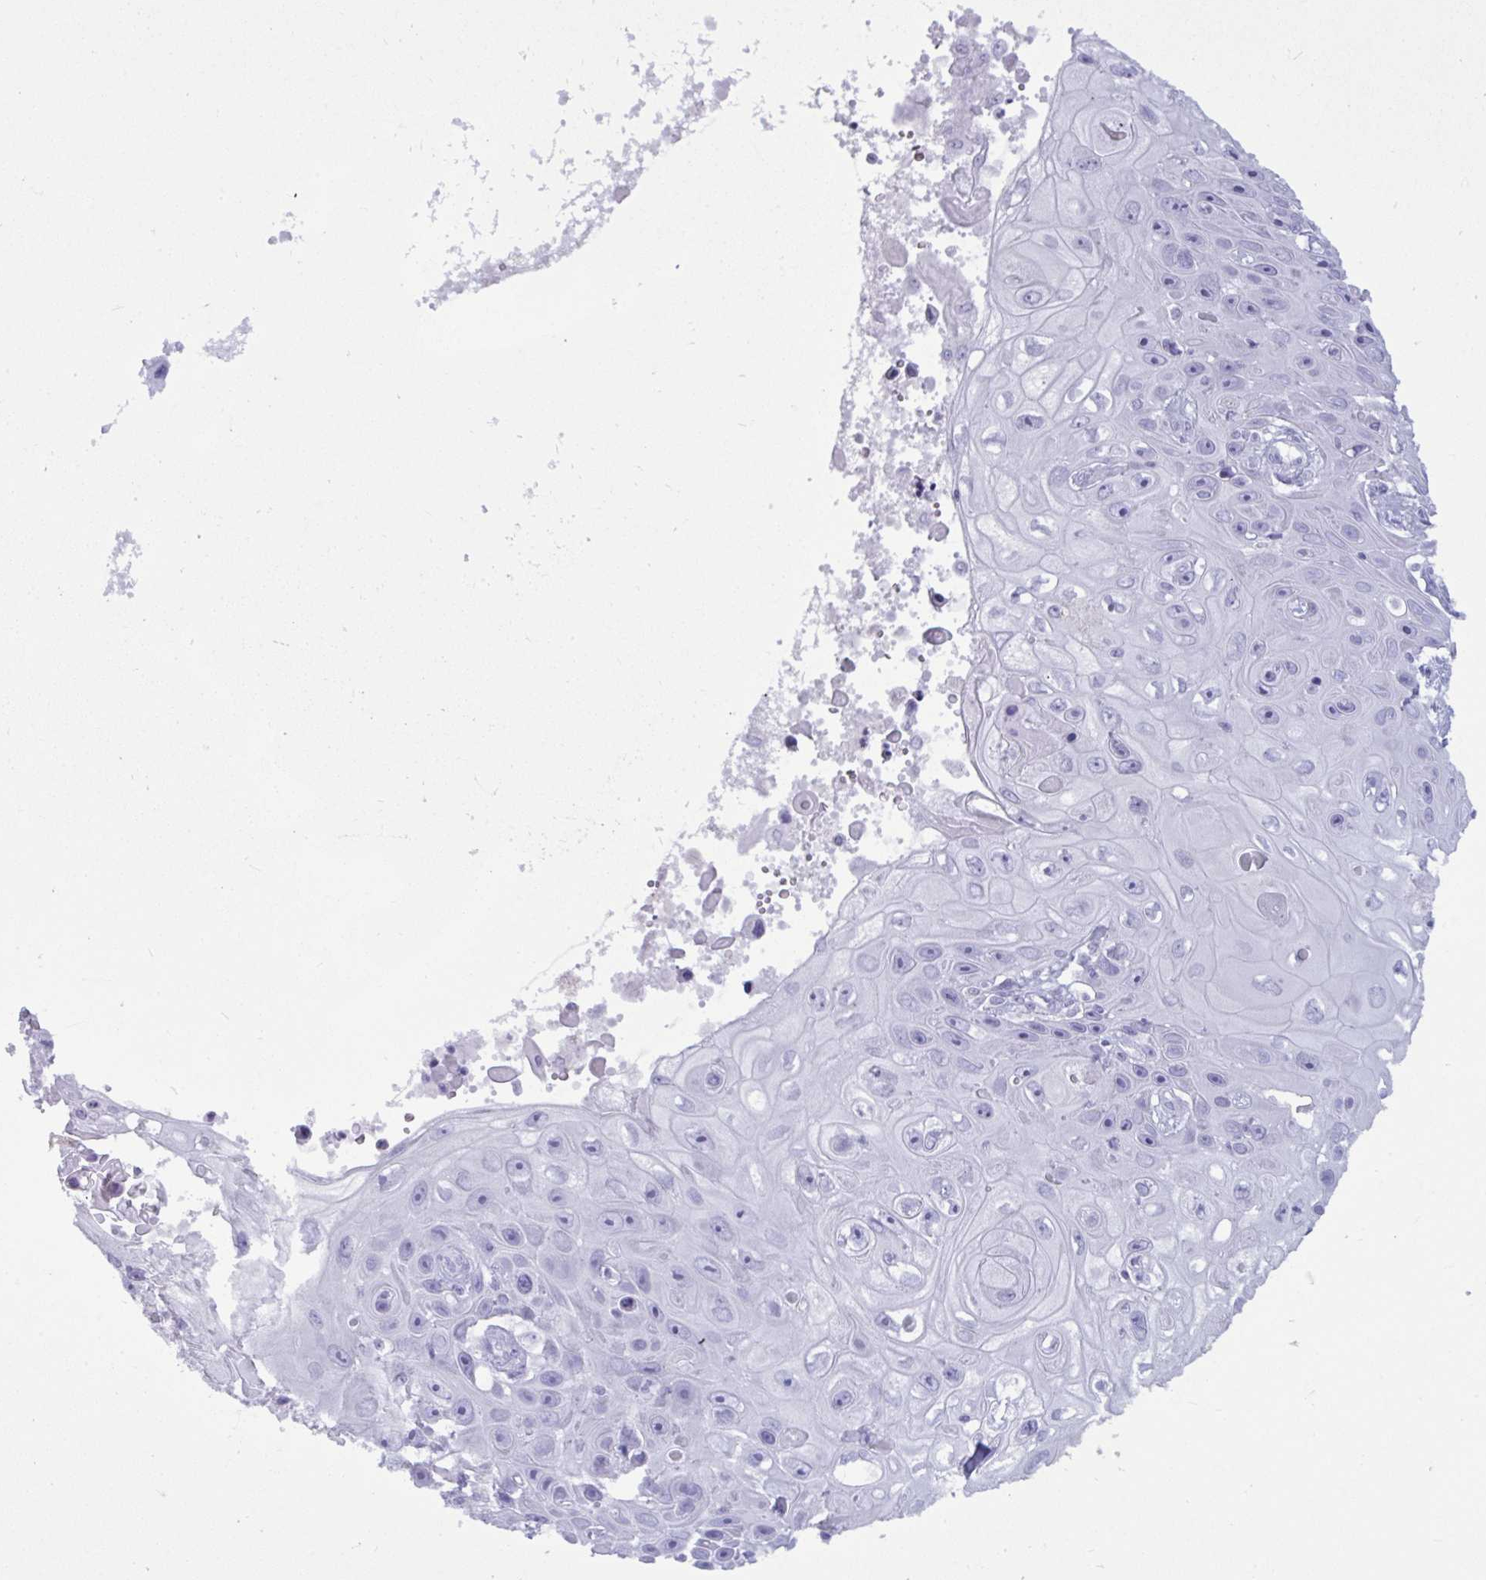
{"staining": {"intensity": "negative", "quantity": "none", "location": "none"}, "tissue": "skin cancer", "cell_type": "Tumor cells", "image_type": "cancer", "snomed": [{"axis": "morphology", "description": "Squamous cell carcinoma, NOS"}, {"axis": "topography", "description": "Skin"}], "caption": "Skin cancer was stained to show a protein in brown. There is no significant expression in tumor cells.", "gene": "ANKRD60", "patient": {"sex": "male", "age": 82}}